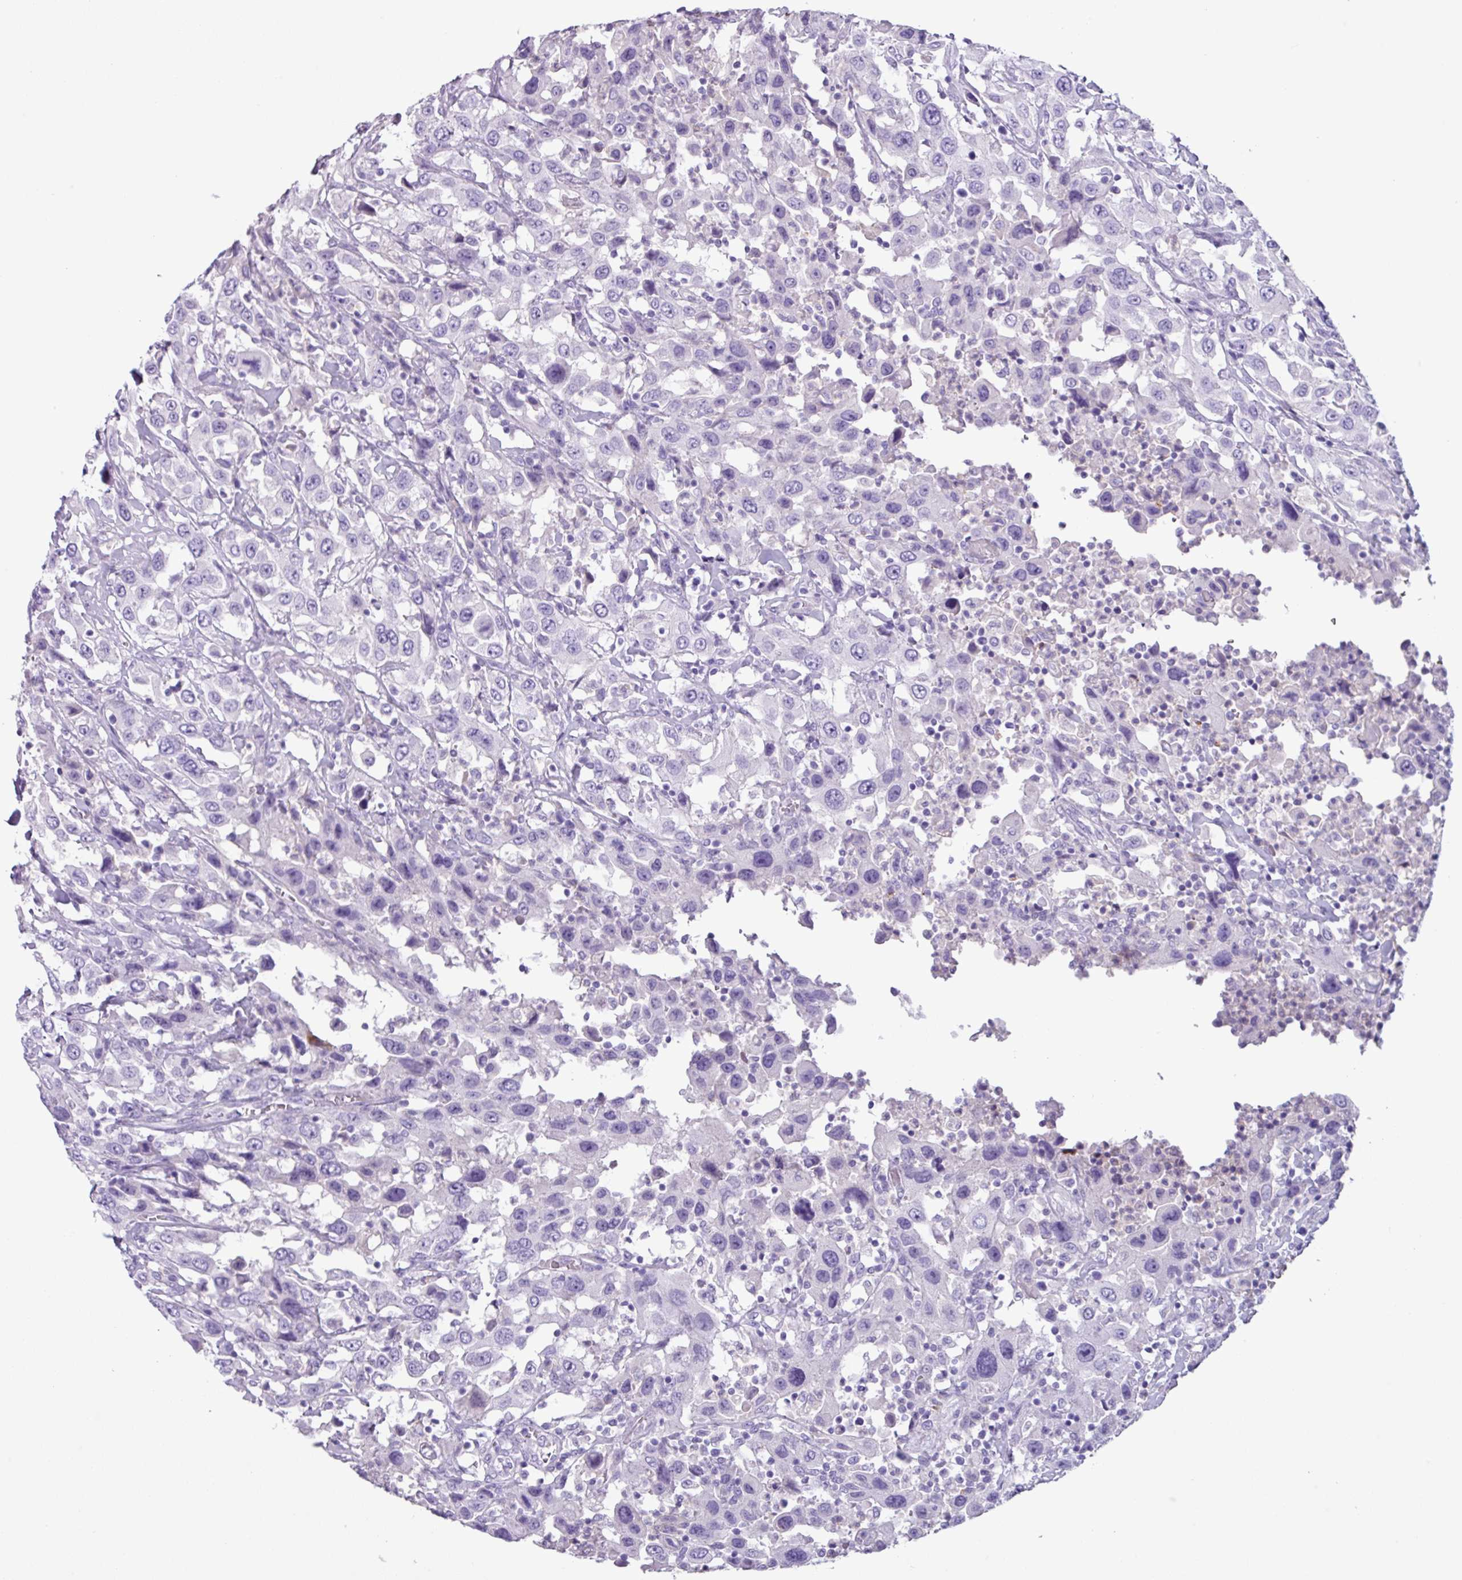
{"staining": {"intensity": "negative", "quantity": "none", "location": "none"}, "tissue": "urothelial cancer", "cell_type": "Tumor cells", "image_type": "cancer", "snomed": [{"axis": "morphology", "description": "Urothelial carcinoma, High grade"}, {"axis": "topography", "description": "Urinary bladder"}], "caption": "Immunohistochemistry of human urothelial cancer shows no positivity in tumor cells.", "gene": "CYSTM1", "patient": {"sex": "male", "age": 61}}